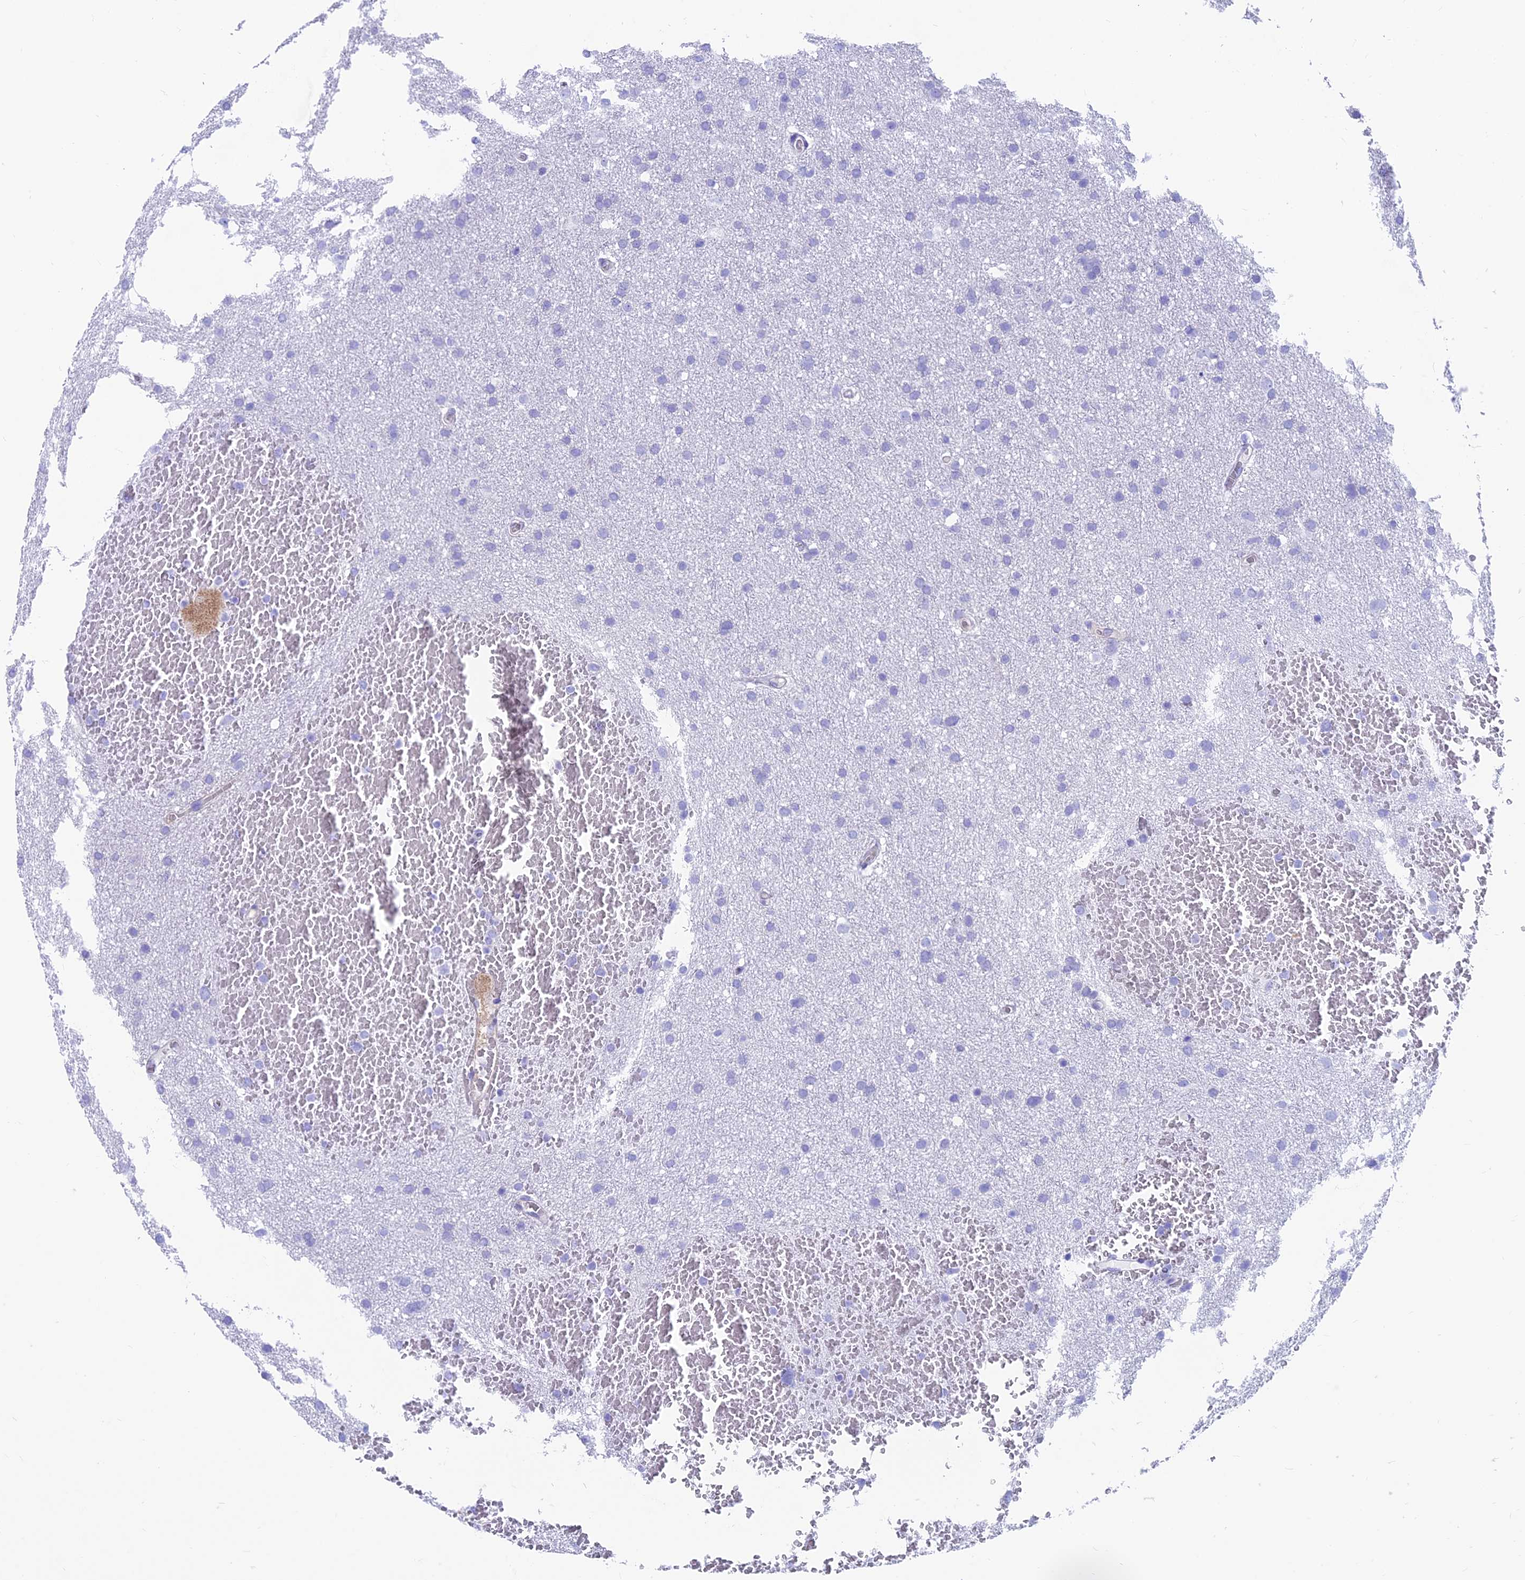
{"staining": {"intensity": "negative", "quantity": "none", "location": "none"}, "tissue": "glioma", "cell_type": "Tumor cells", "image_type": "cancer", "snomed": [{"axis": "morphology", "description": "Glioma, malignant, High grade"}, {"axis": "topography", "description": "Cerebral cortex"}], "caption": "Glioma was stained to show a protein in brown. There is no significant staining in tumor cells.", "gene": "RTN4RL1", "patient": {"sex": "female", "age": 36}}